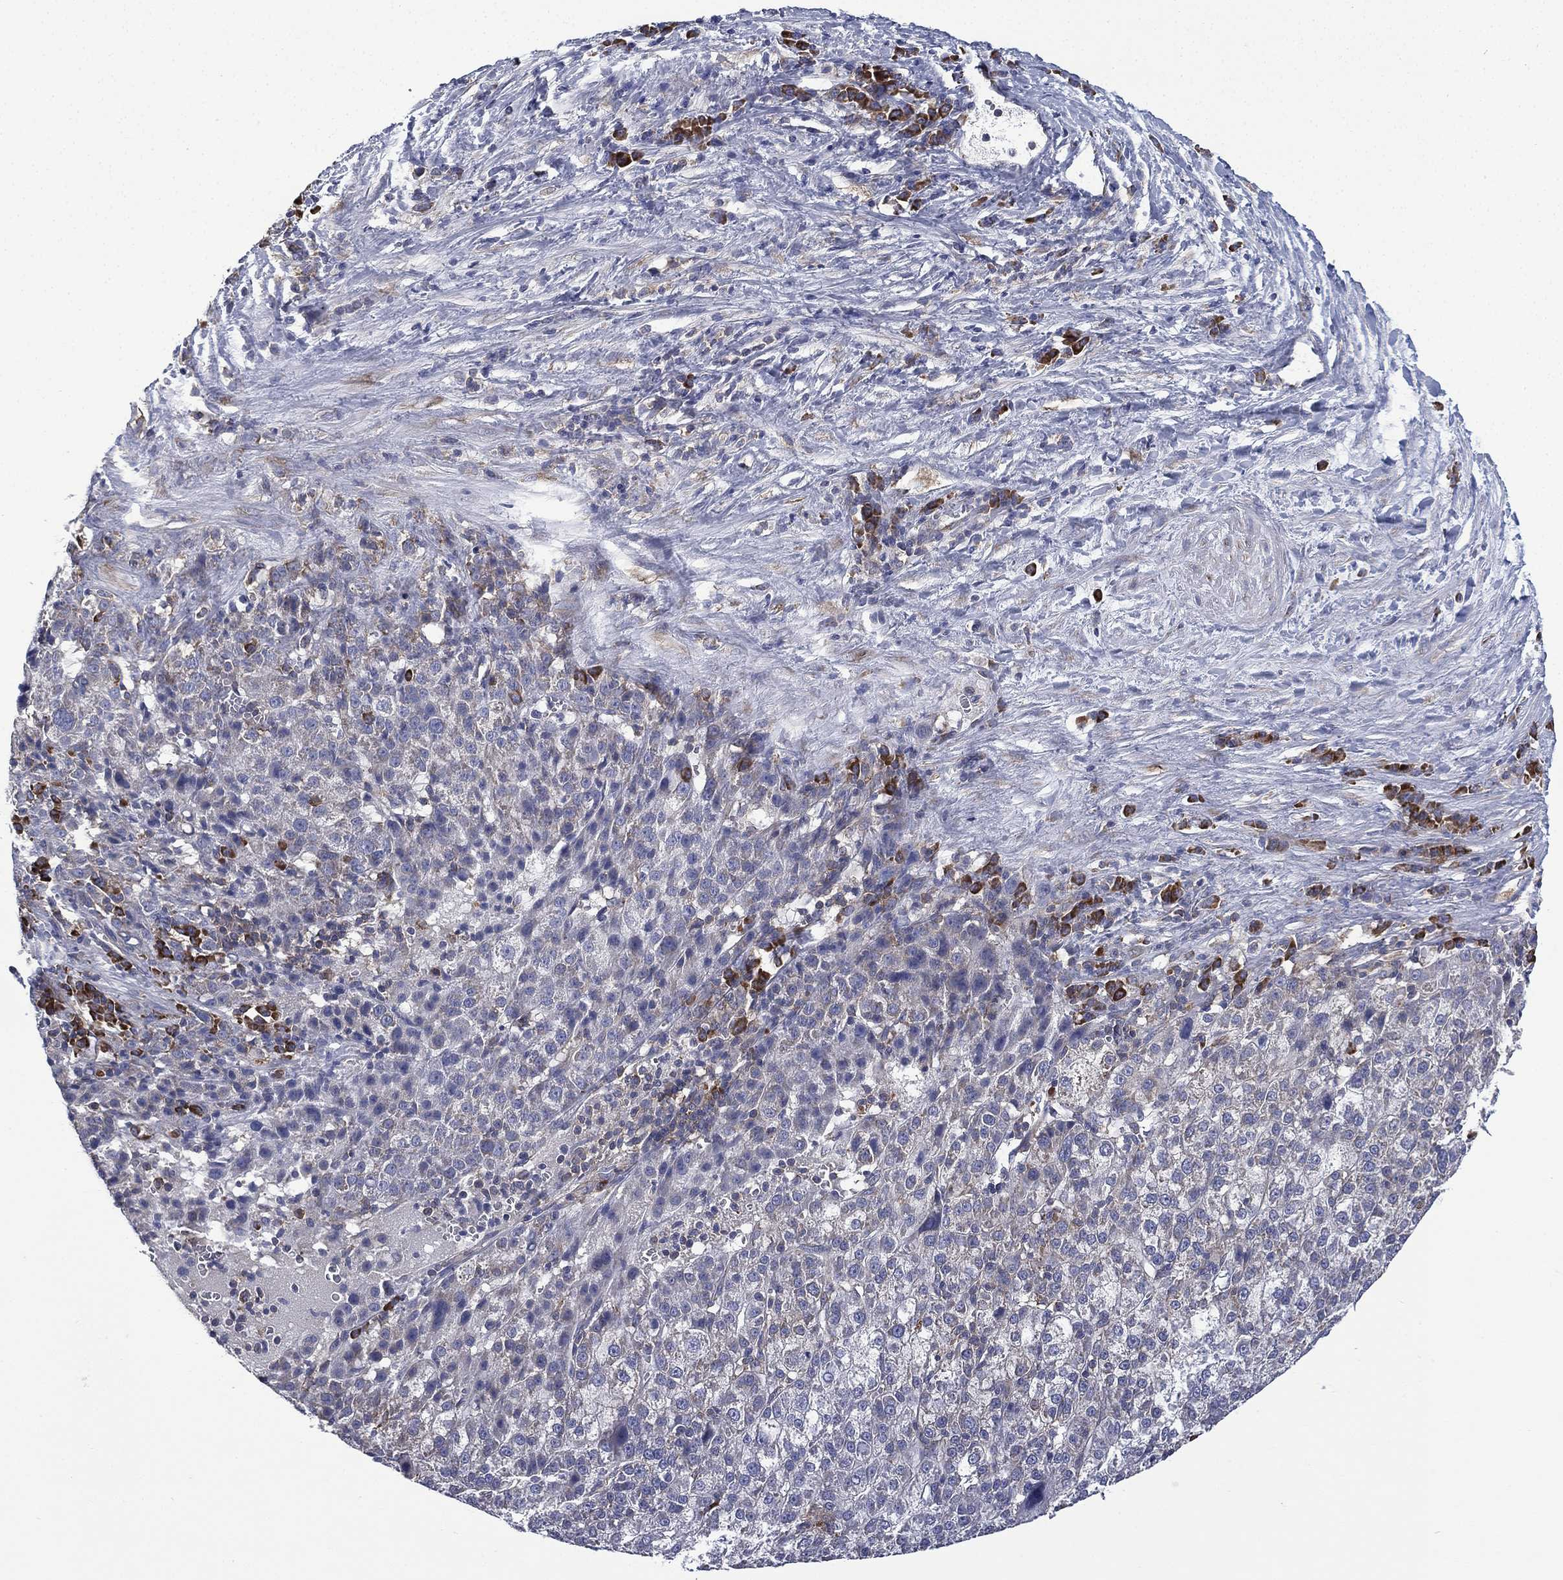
{"staining": {"intensity": "negative", "quantity": "none", "location": "none"}, "tissue": "liver cancer", "cell_type": "Tumor cells", "image_type": "cancer", "snomed": [{"axis": "morphology", "description": "Carcinoma, Hepatocellular, NOS"}, {"axis": "topography", "description": "Liver"}], "caption": "Immunohistochemistry (IHC) of hepatocellular carcinoma (liver) reveals no positivity in tumor cells. (Stains: DAB immunohistochemistry (IHC) with hematoxylin counter stain, Microscopy: brightfield microscopy at high magnification).", "gene": "FARSA", "patient": {"sex": "female", "age": 60}}